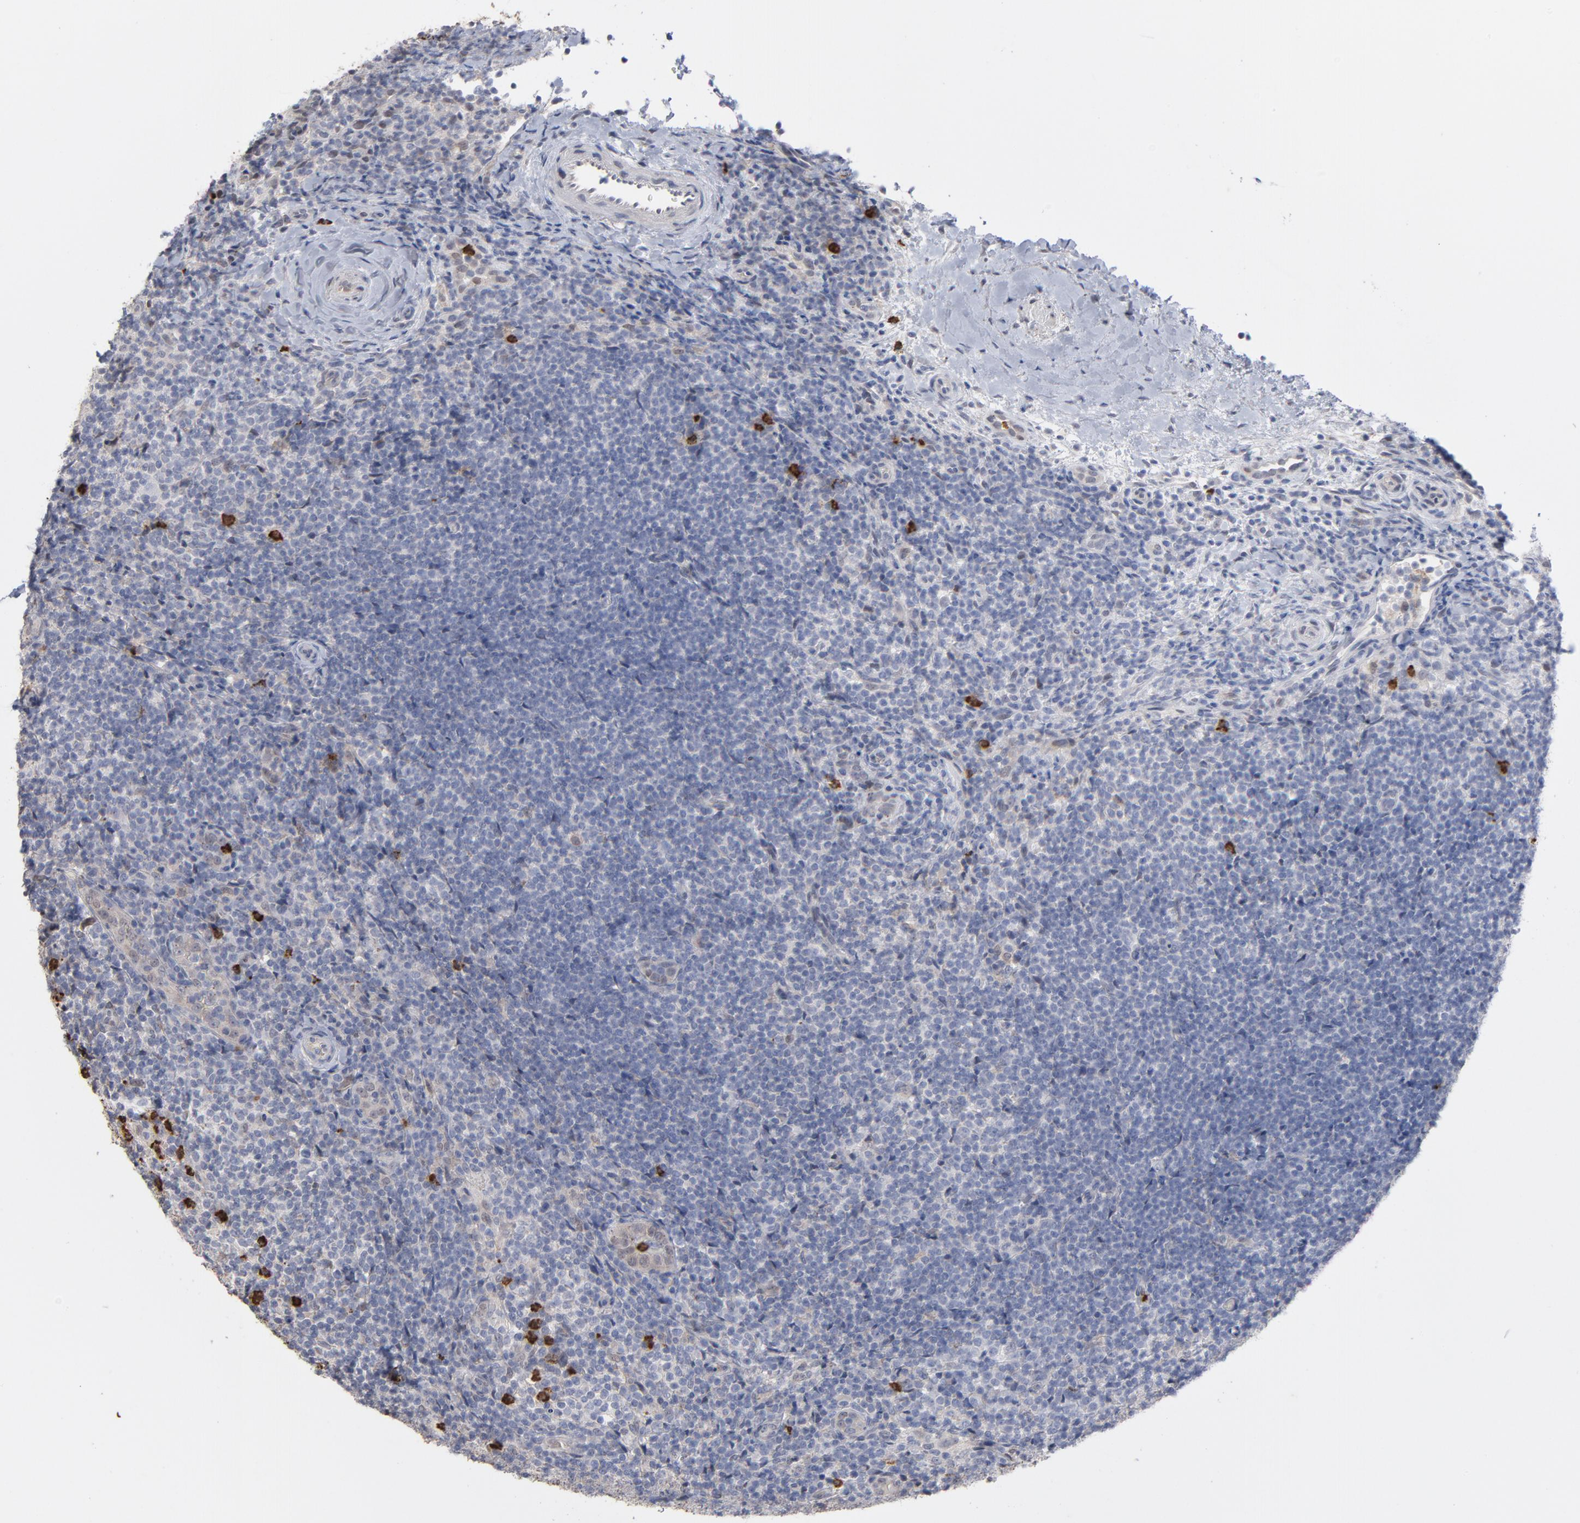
{"staining": {"intensity": "weak", "quantity": "<25%", "location": "nuclear"}, "tissue": "lymphoma", "cell_type": "Tumor cells", "image_type": "cancer", "snomed": [{"axis": "morphology", "description": "Malignant lymphoma, non-Hodgkin's type, Low grade"}, {"axis": "topography", "description": "Lymph node"}], "caption": "Tumor cells are negative for brown protein staining in malignant lymphoma, non-Hodgkin's type (low-grade). (Brightfield microscopy of DAB immunohistochemistry (IHC) at high magnification).", "gene": "PNMA1", "patient": {"sex": "female", "age": 76}}